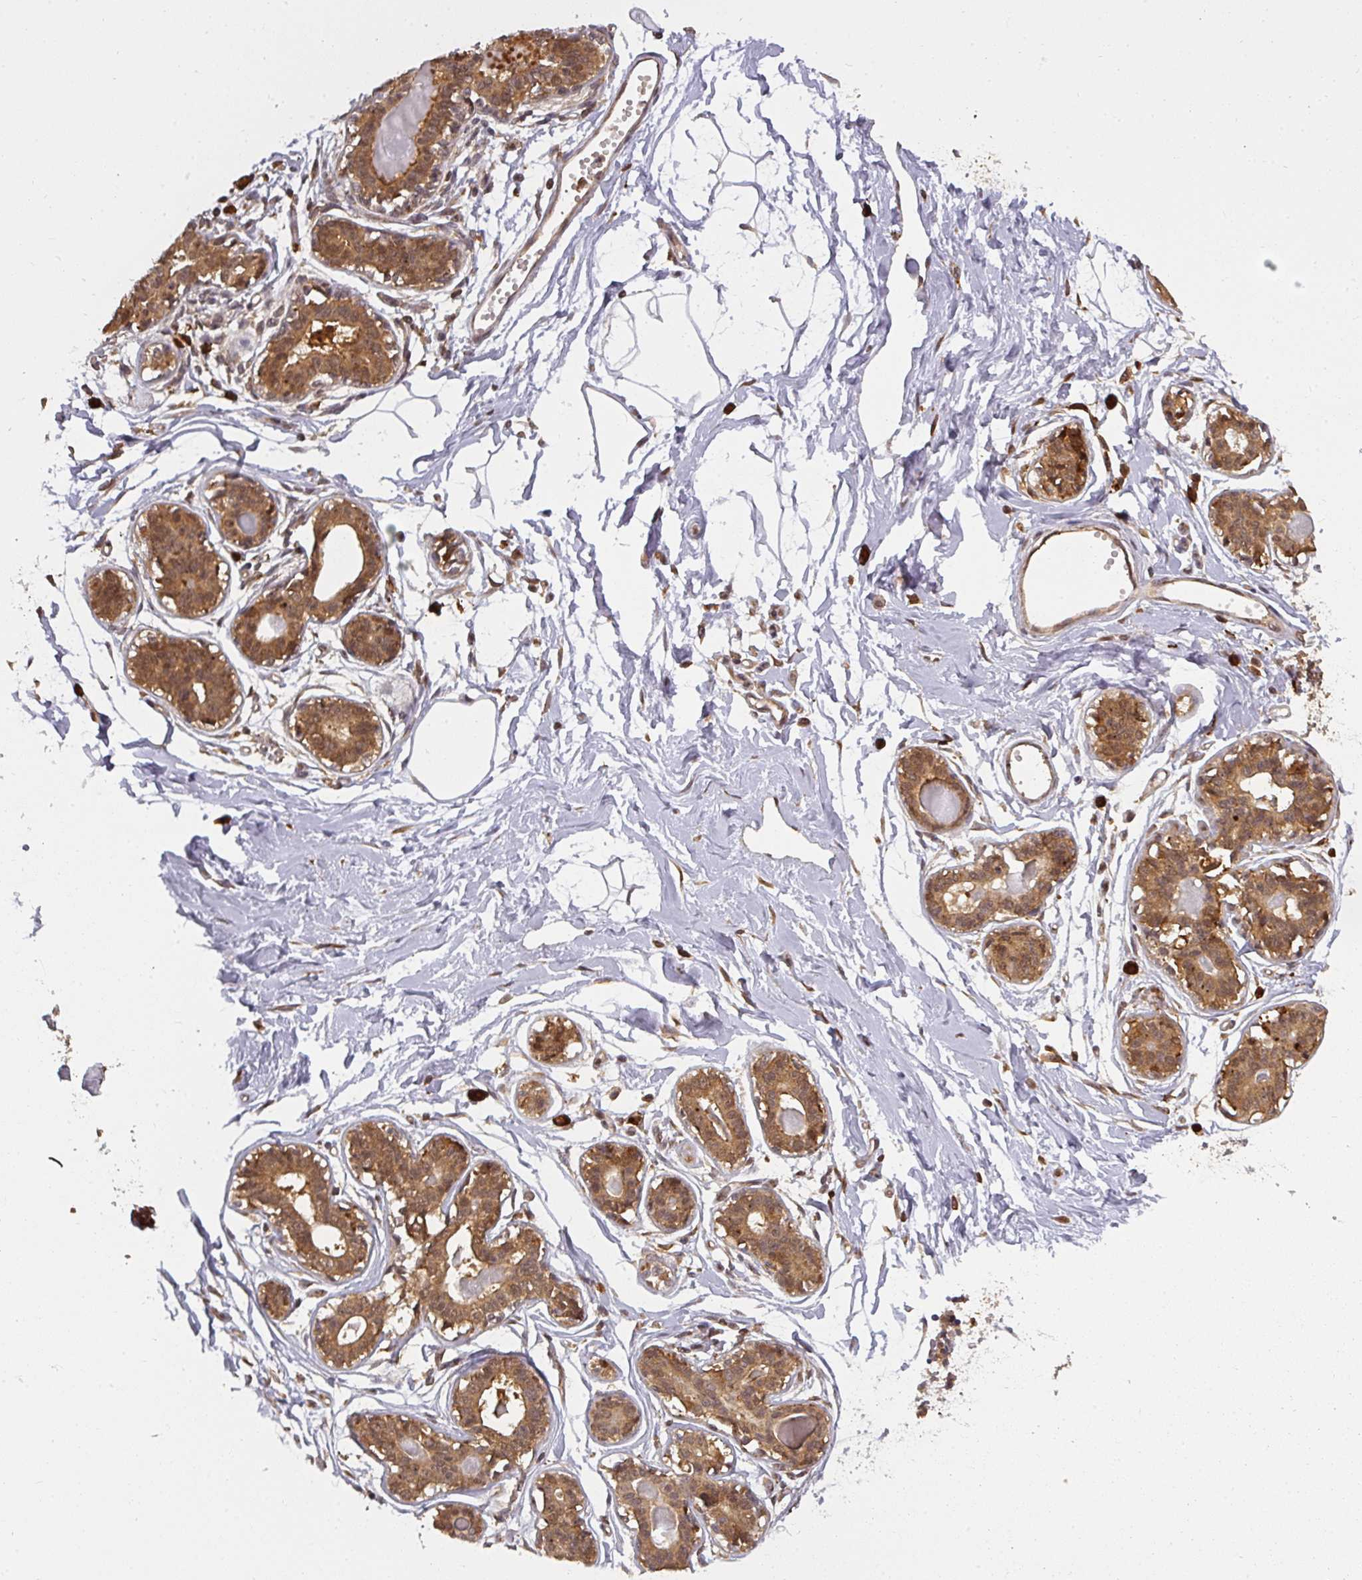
{"staining": {"intensity": "moderate", "quantity": "25%-75%", "location": "cytoplasmic/membranous"}, "tissue": "breast", "cell_type": "Adipocytes", "image_type": "normal", "snomed": [{"axis": "morphology", "description": "Normal tissue, NOS"}, {"axis": "topography", "description": "Breast"}], "caption": "Immunohistochemistry (IHC) micrograph of benign breast: breast stained using IHC displays medium levels of moderate protein expression localized specifically in the cytoplasmic/membranous of adipocytes, appearing as a cytoplasmic/membranous brown color.", "gene": "PPP6R3", "patient": {"sex": "female", "age": 45}}